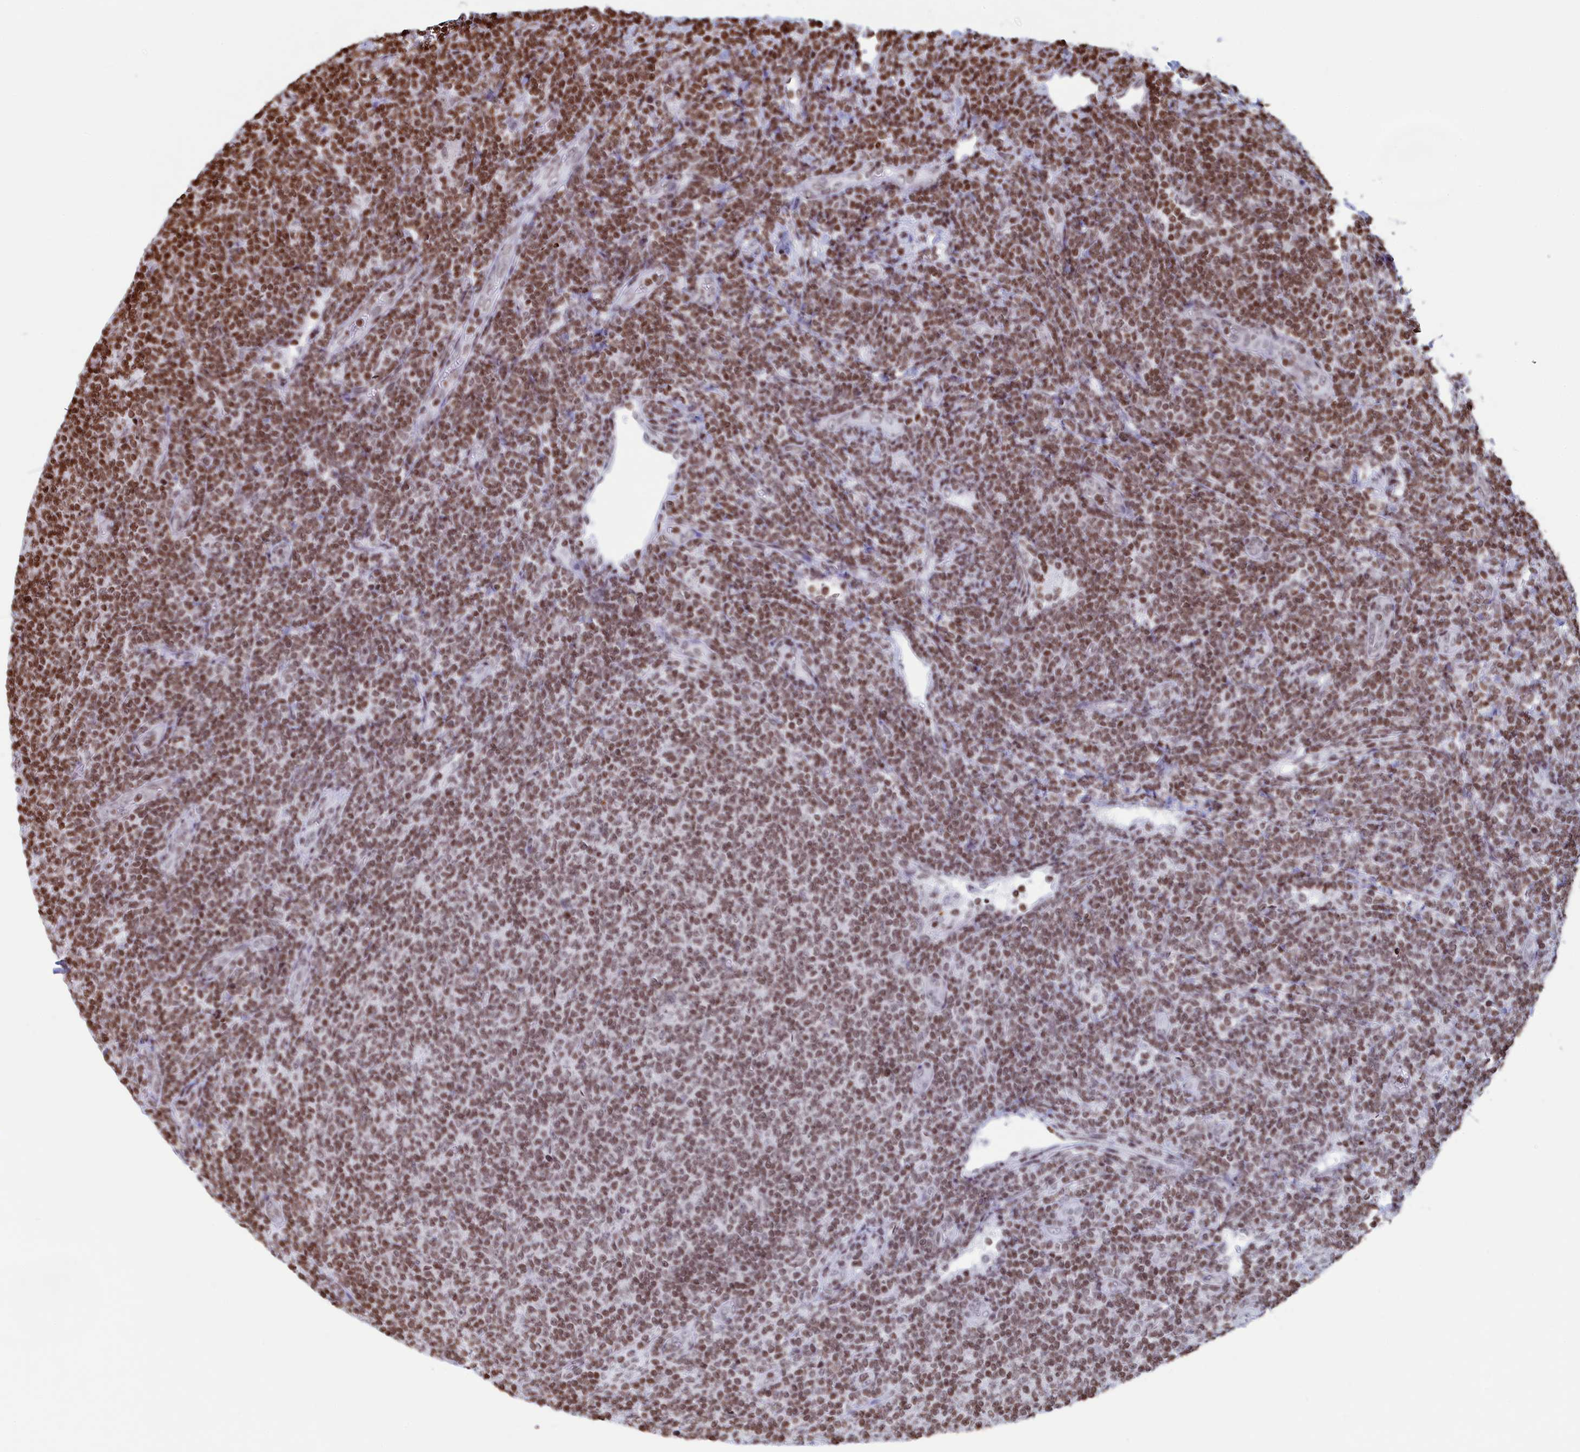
{"staining": {"intensity": "moderate", "quantity": ">75%", "location": "nuclear"}, "tissue": "lymphoma", "cell_type": "Tumor cells", "image_type": "cancer", "snomed": [{"axis": "morphology", "description": "Malignant lymphoma, non-Hodgkin's type, Low grade"}, {"axis": "topography", "description": "Lymph node"}], "caption": "Human lymphoma stained with a brown dye exhibits moderate nuclear positive expression in about >75% of tumor cells.", "gene": "APOBEC3A", "patient": {"sex": "male", "age": 66}}